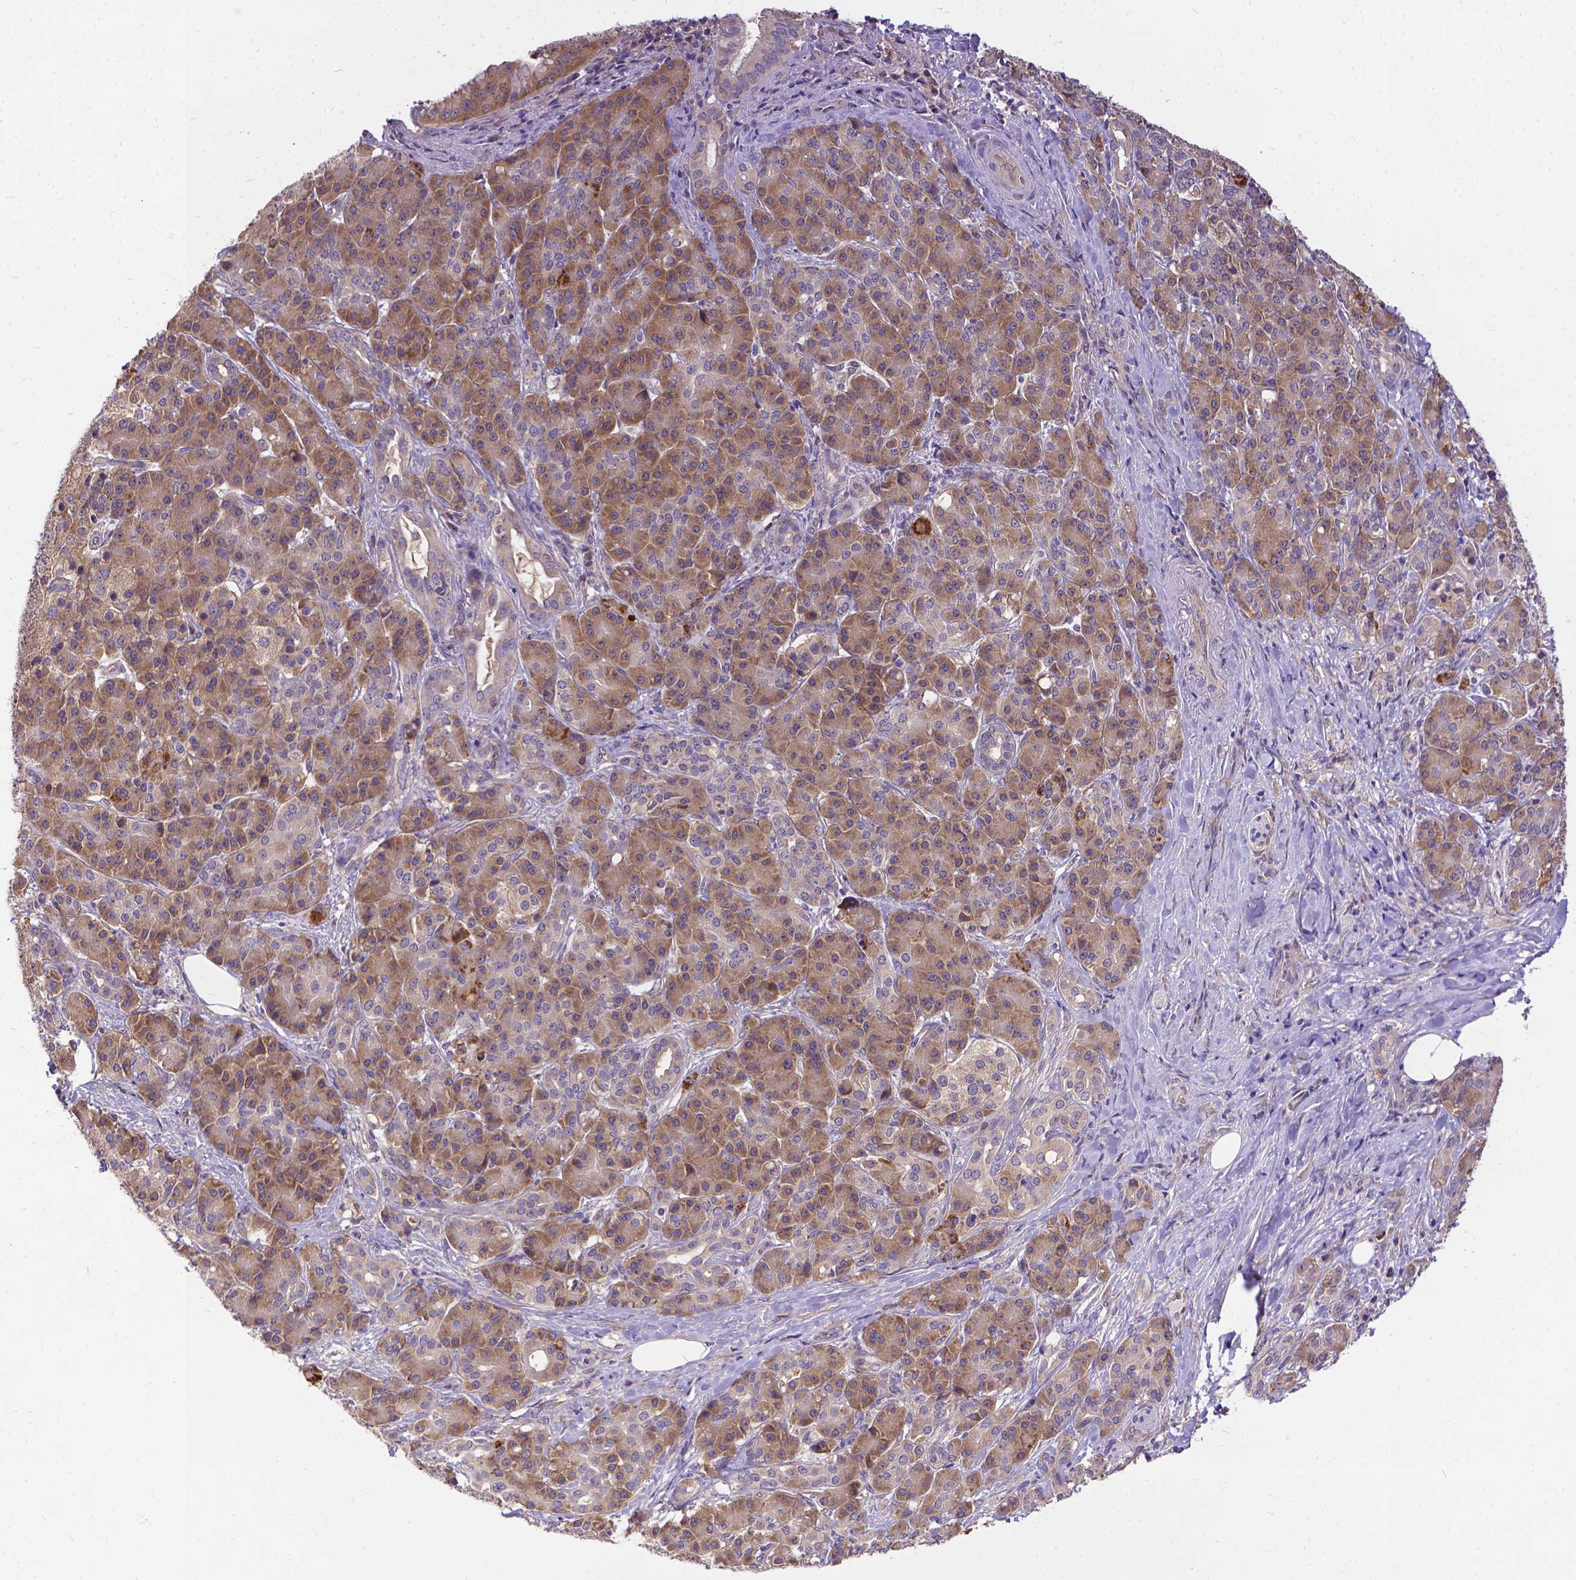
{"staining": {"intensity": "moderate", "quantity": ">75%", "location": "cytoplasmic/membranous"}, "tissue": "pancreatic cancer", "cell_type": "Tumor cells", "image_type": "cancer", "snomed": [{"axis": "morphology", "description": "Normal tissue, NOS"}, {"axis": "morphology", "description": "Inflammation, NOS"}, {"axis": "morphology", "description": "Adenocarcinoma, NOS"}, {"axis": "topography", "description": "Pancreas"}], "caption": "A brown stain shows moderate cytoplasmic/membranous expression of a protein in human pancreatic cancer (adenocarcinoma) tumor cells.", "gene": "DENND6A", "patient": {"sex": "male", "age": 57}}